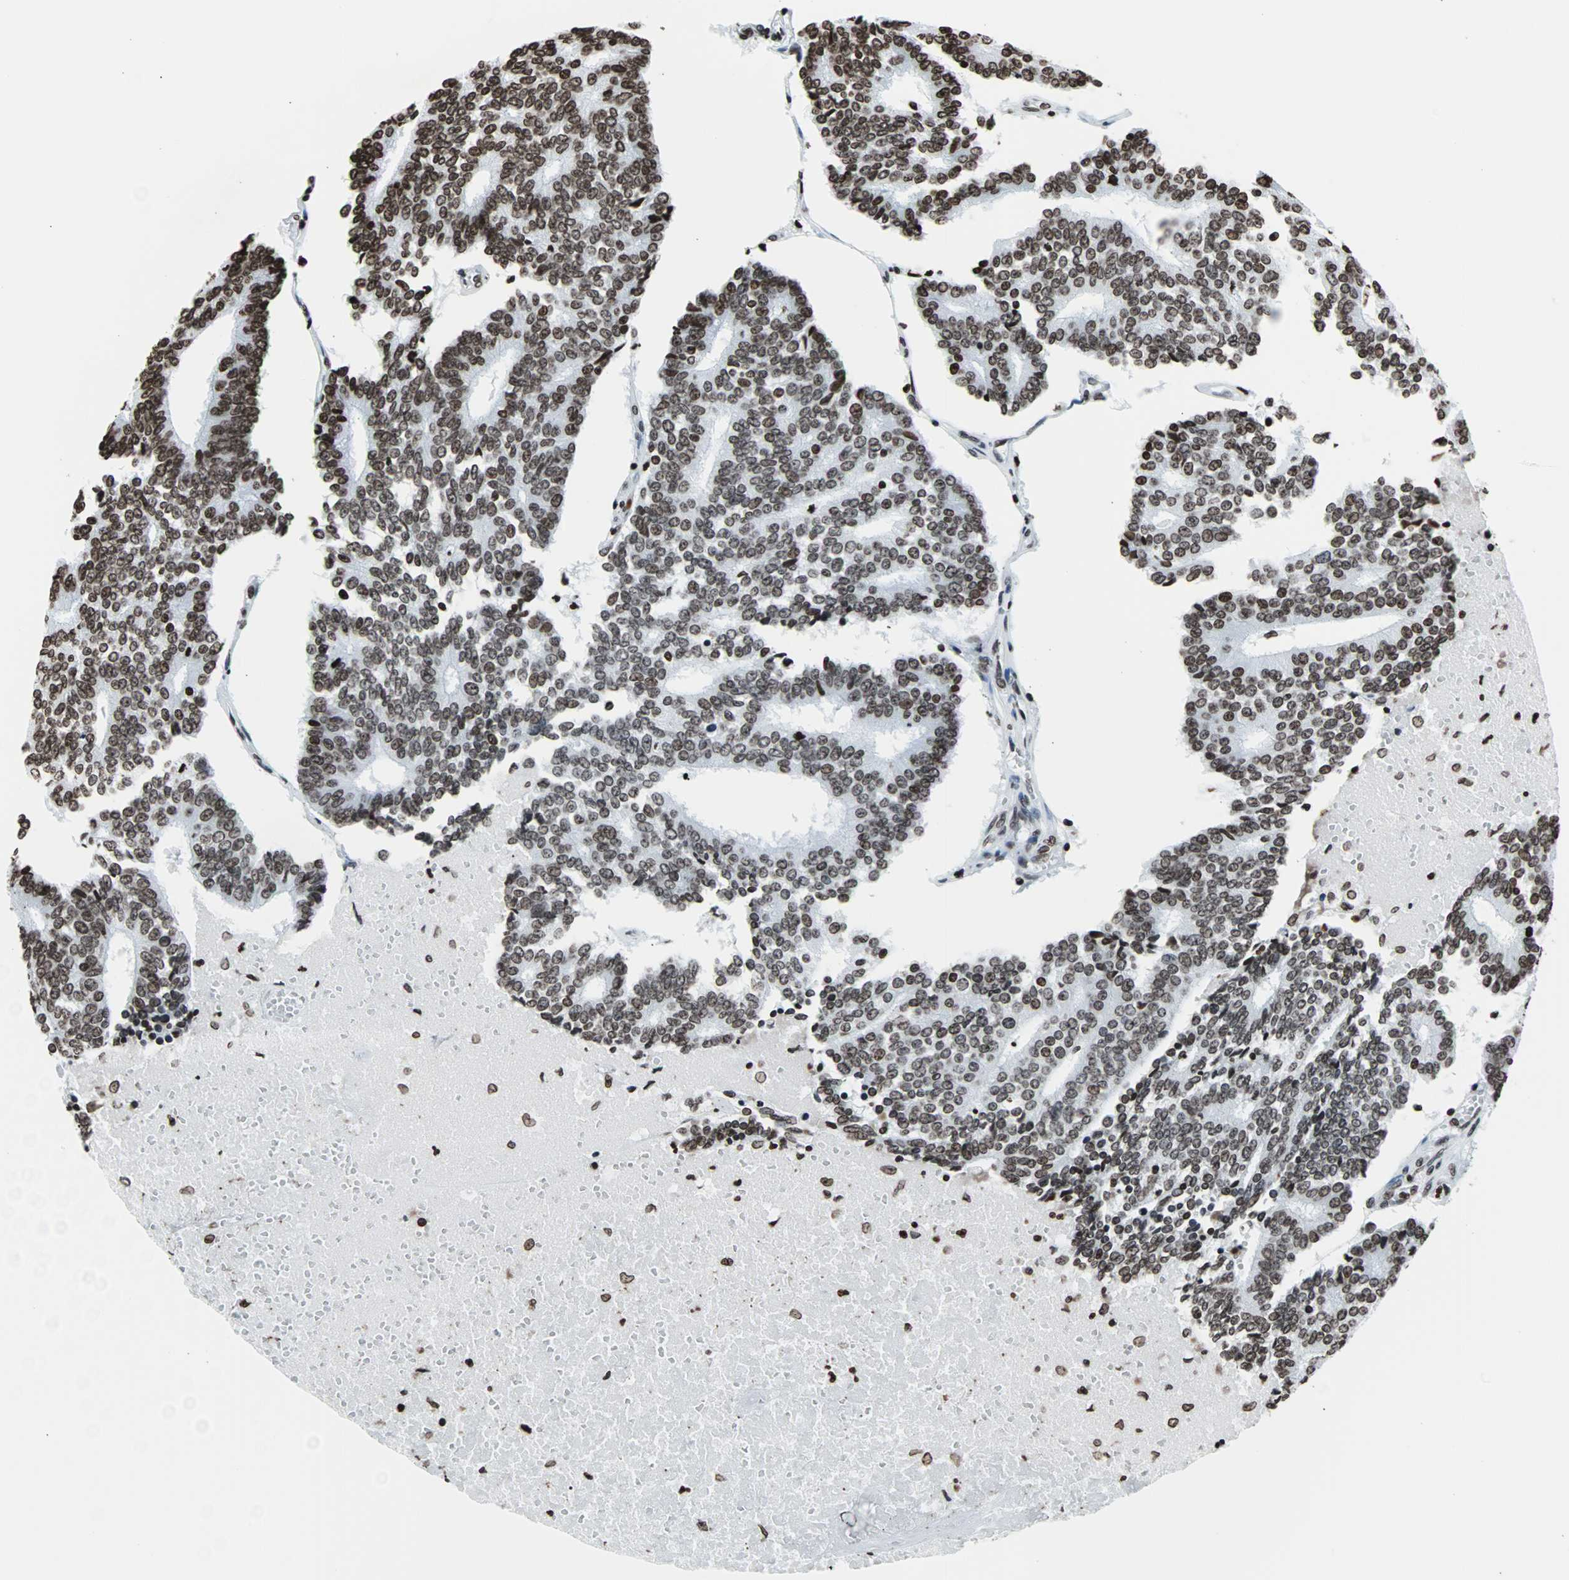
{"staining": {"intensity": "strong", "quantity": ">75%", "location": "nuclear"}, "tissue": "prostate cancer", "cell_type": "Tumor cells", "image_type": "cancer", "snomed": [{"axis": "morphology", "description": "Adenocarcinoma, High grade"}, {"axis": "topography", "description": "Prostate"}], "caption": "Immunohistochemistry (IHC) staining of adenocarcinoma (high-grade) (prostate), which reveals high levels of strong nuclear staining in approximately >75% of tumor cells indicating strong nuclear protein positivity. The staining was performed using DAB (brown) for protein detection and nuclei were counterstained in hematoxylin (blue).", "gene": "H2BC18", "patient": {"sex": "male", "age": 55}}